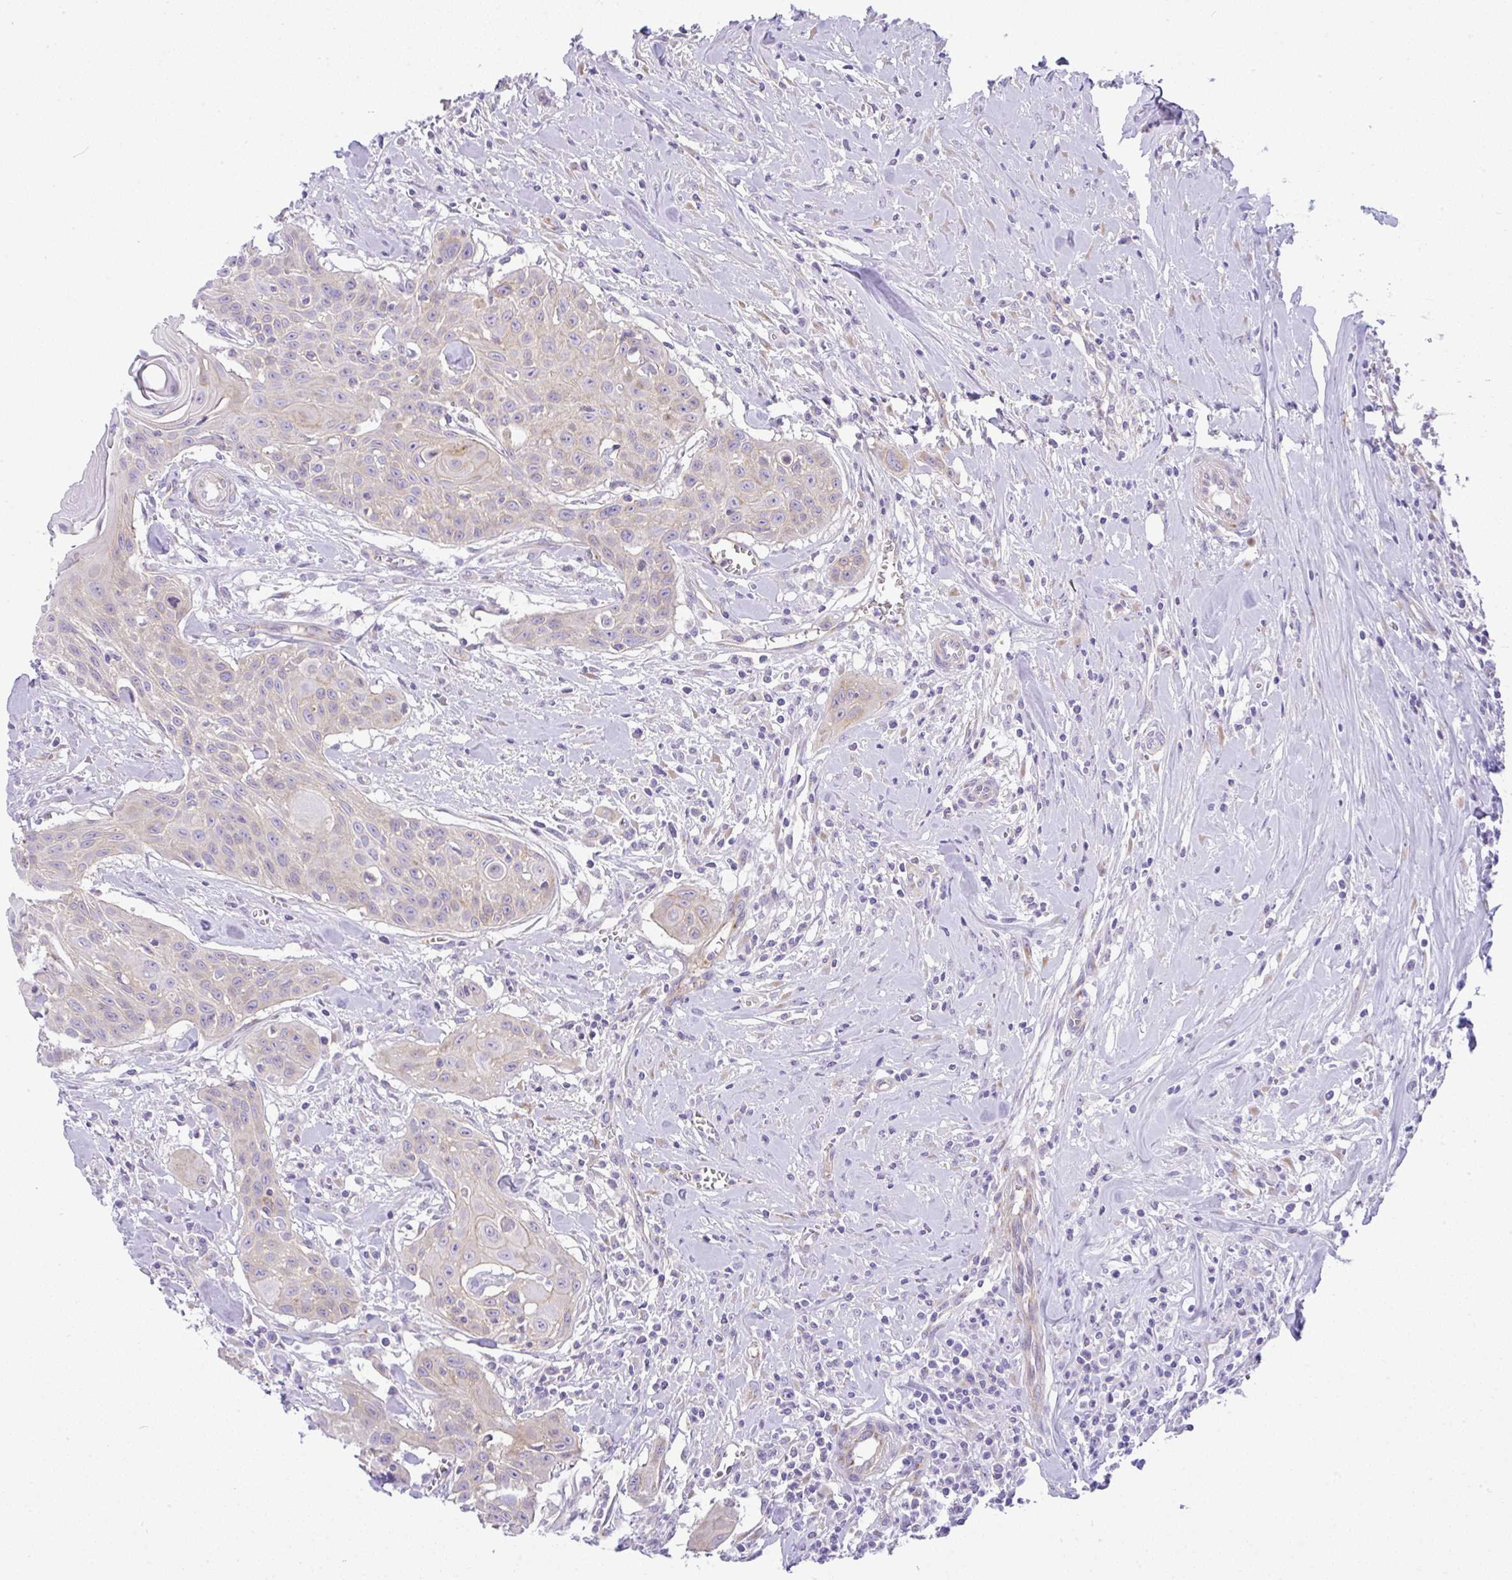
{"staining": {"intensity": "weak", "quantity": "25%-75%", "location": "cytoplasmic/membranous"}, "tissue": "head and neck cancer", "cell_type": "Tumor cells", "image_type": "cancer", "snomed": [{"axis": "morphology", "description": "Squamous cell carcinoma, NOS"}, {"axis": "topography", "description": "Lymph node"}, {"axis": "topography", "description": "Salivary gland"}, {"axis": "topography", "description": "Head-Neck"}], "caption": "Approximately 25%-75% of tumor cells in human squamous cell carcinoma (head and neck) demonstrate weak cytoplasmic/membranous protein staining as visualized by brown immunohistochemical staining.", "gene": "FAM177A1", "patient": {"sex": "female", "age": 74}}